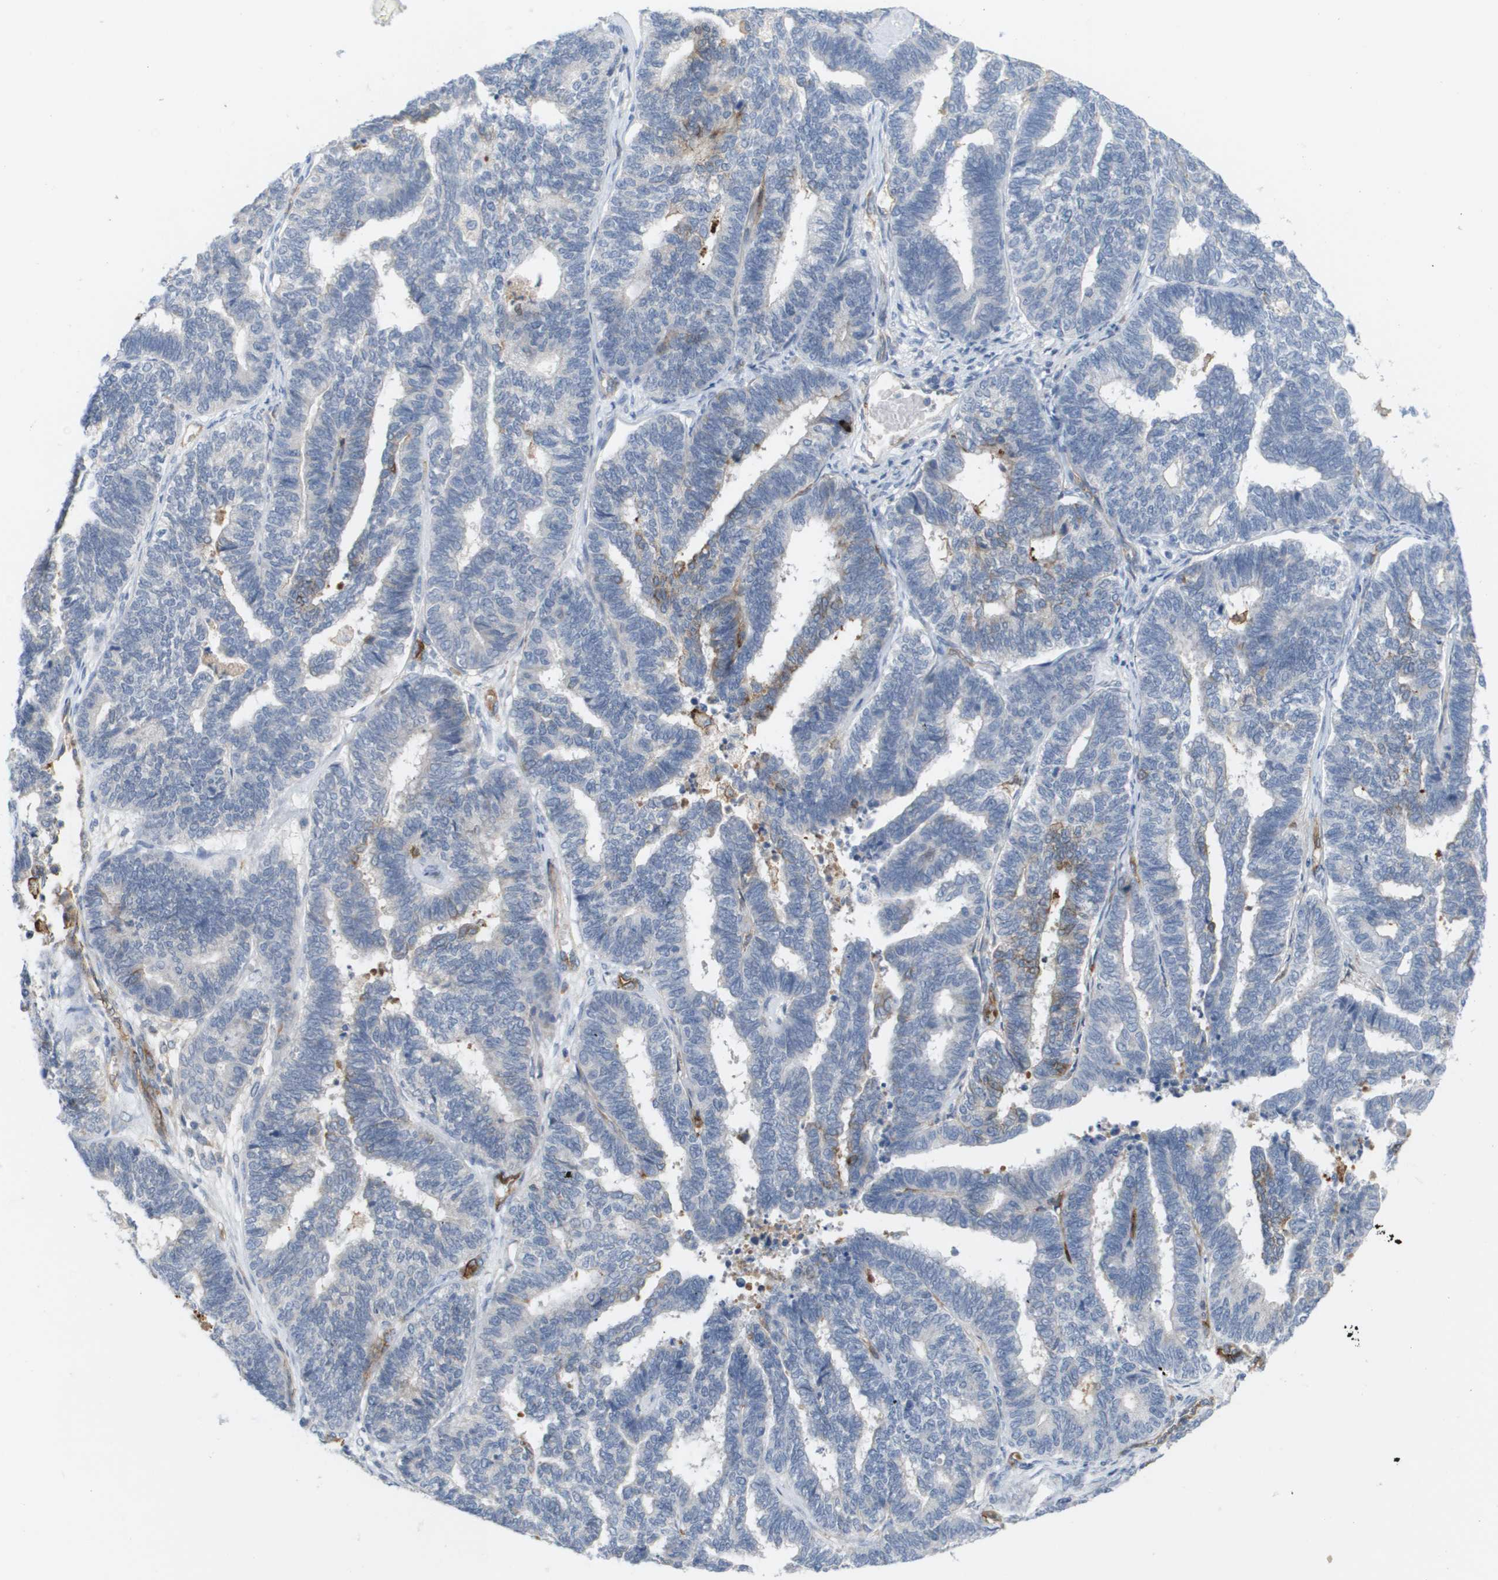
{"staining": {"intensity": "negative", "quantity": "none", "location": "none"}, "tissue": "endometrial cancer", "cell_type": "Tumor cells", "image_type": "cancer", "snomed": [{"axis": "morphology", "description": "Adenocarcinoma, NOS"}, {"axis": "topography", "description": "Endometrium"}], "caption": "This micrograph is of endometrial adenocarcinoma stained with IHC to label a protein in brown with the nuclei are counter-stained blue. There is no positivity in tumor cells.", "gene": "ANGPT2", "patient": {"sex": "female", "age": 70}}